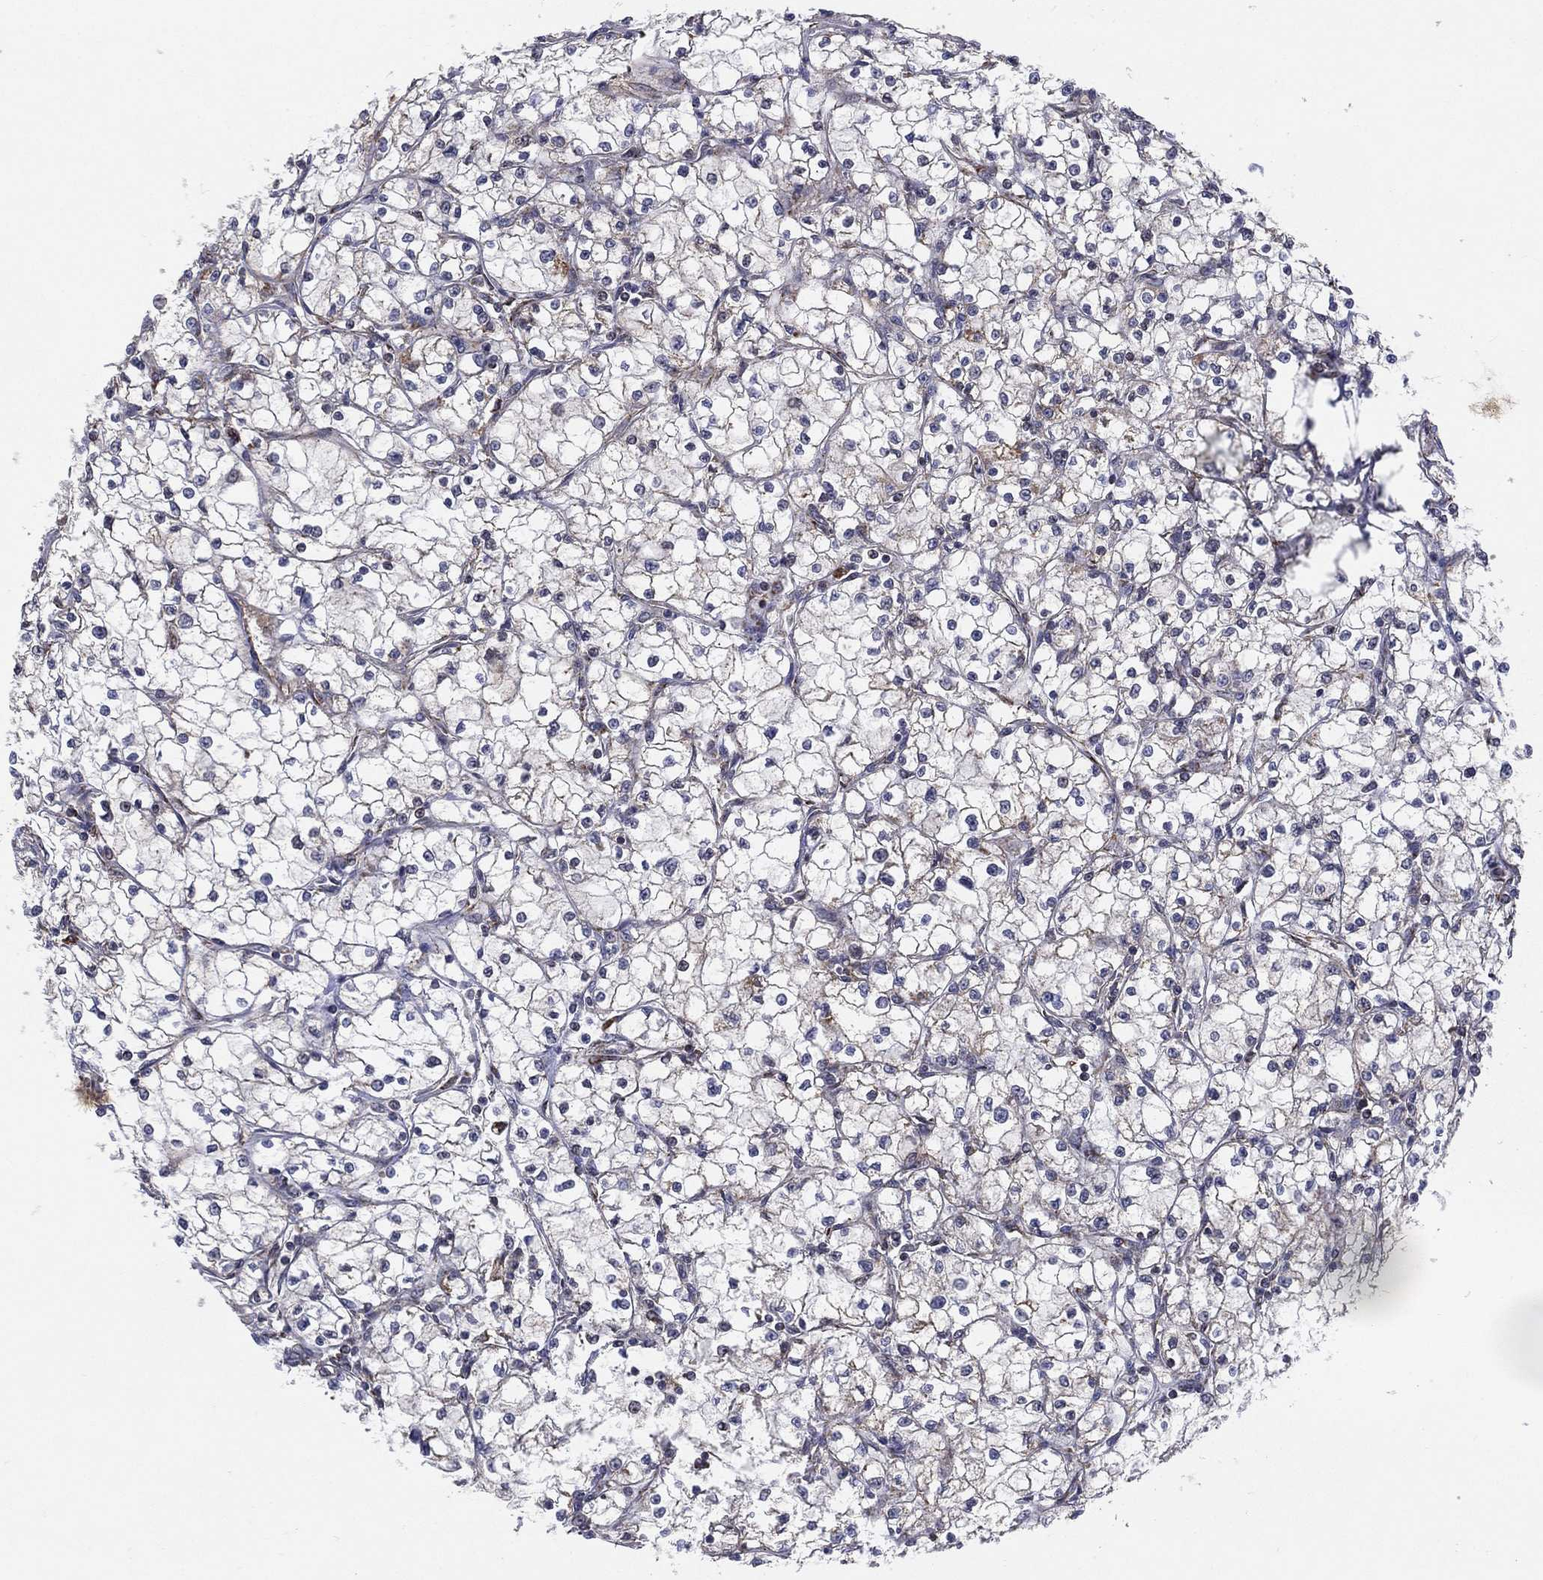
{"staining": {"intensity": "negative", "quantity": "none", "location": "none"}, "tissue": "renal cancer", "cell_type": "Tumor cells", "image_type": "cancer", "snomed": [{"axis": "morphology", "description": "Adenocarcinoma, NOS"}, {"axis": "topography", "description": "Kidney"}], "caption": "Renal cancer (adenocarcinoma) was stained to show a protein in brown. There is no significant expression in tumor cells.", "gene": "PSMG4", "patient": {"sex": "male", "age": 67}}